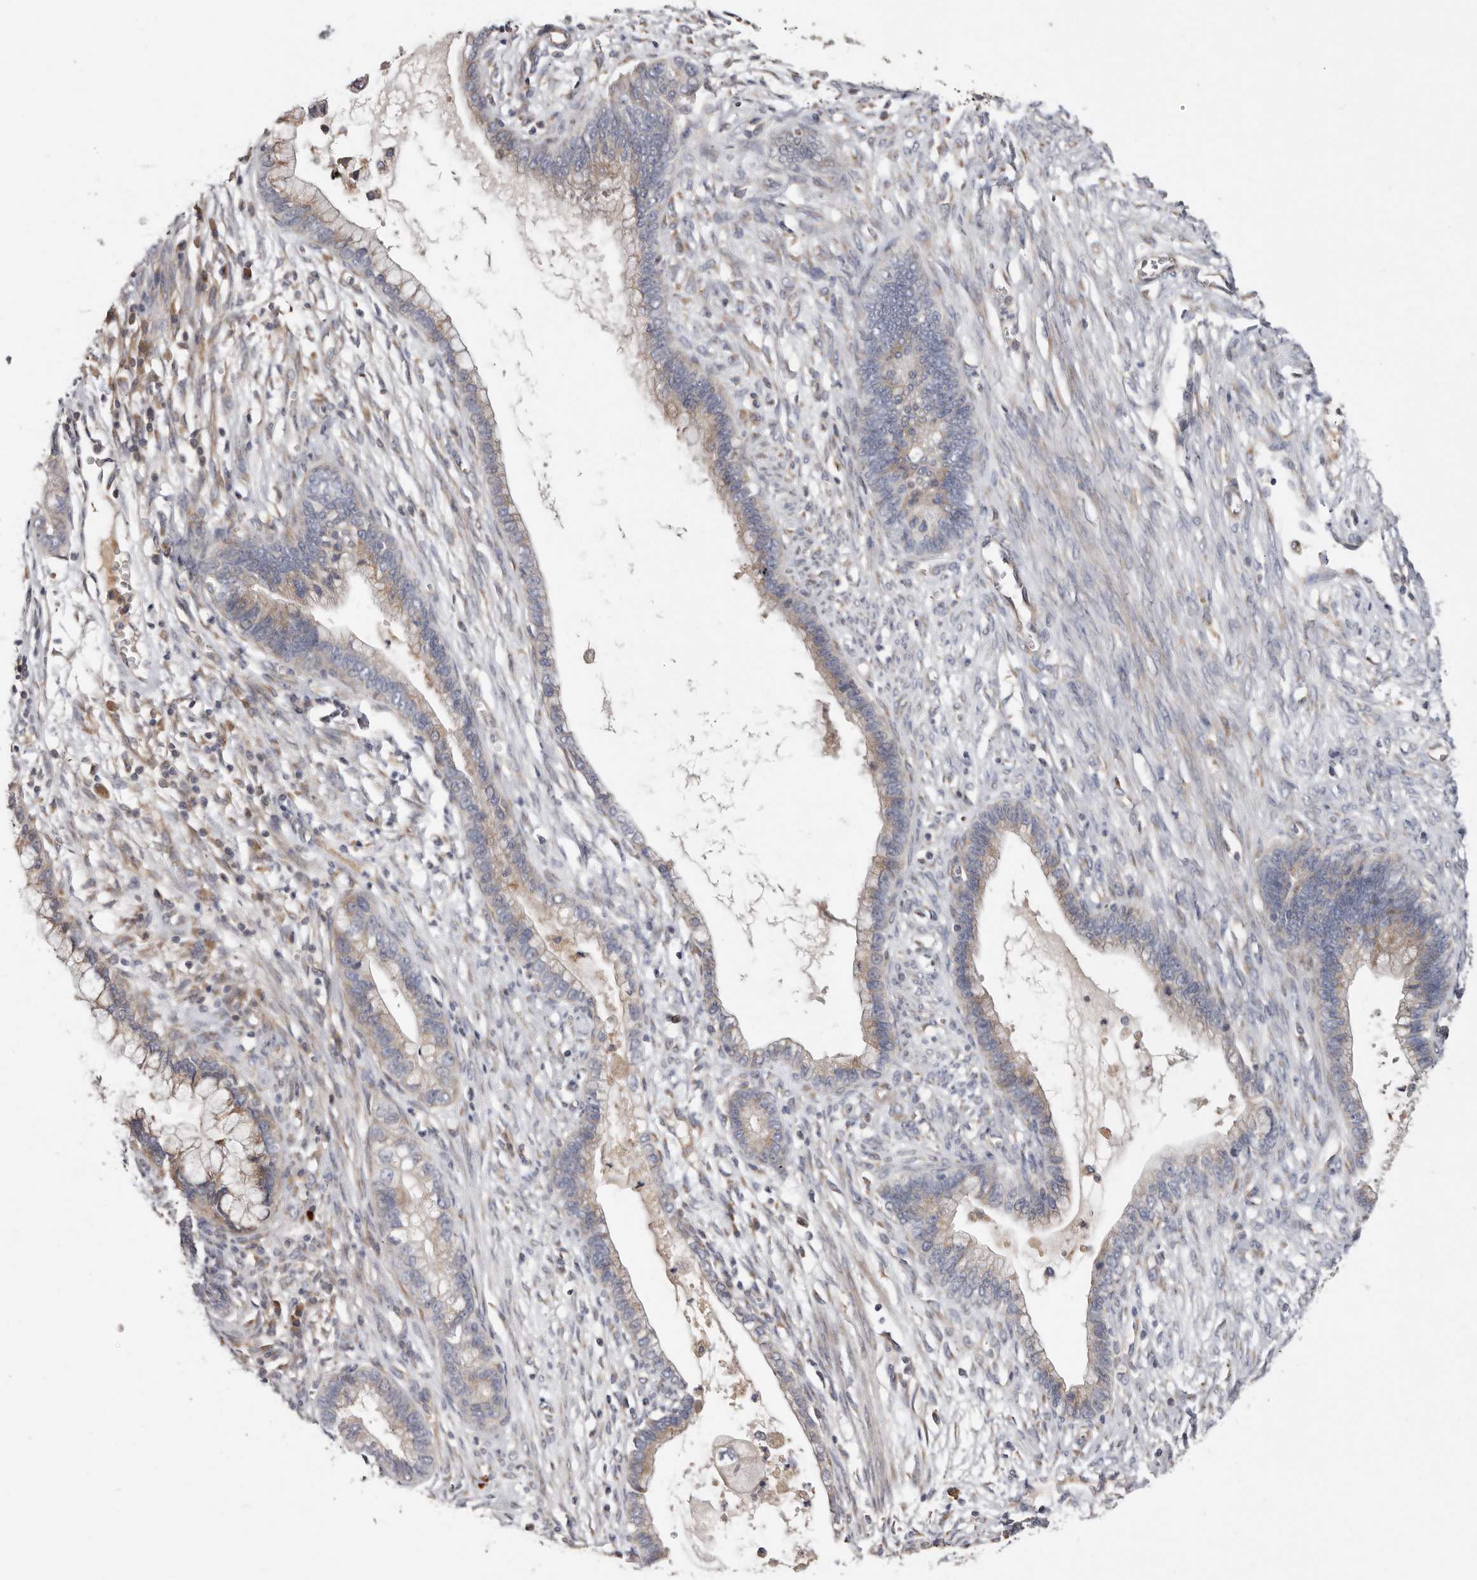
{"staining": {"intensity": "weak", "quantity": "25%-75%", "location": "cytoplasmic/membranous"}, "tissue": "cervical cancer", "cell_type": "Tumor cells", "image_type": "cancer", "snomed": [{"axis": "morphology", "description": "Adenocarcinoma, NOS"}, {"axis": "topography", "description": "Cervix"}], "caption": "Adenocarcinoma (cervical) tissue demonstrates weak cytoplasmic/membranous positivity in approximately 25%-75% of tumor cells, visualized by immunohistochemistry.", "gene": "ASIC5", "patient": {"sex": "female", "age": 44}}